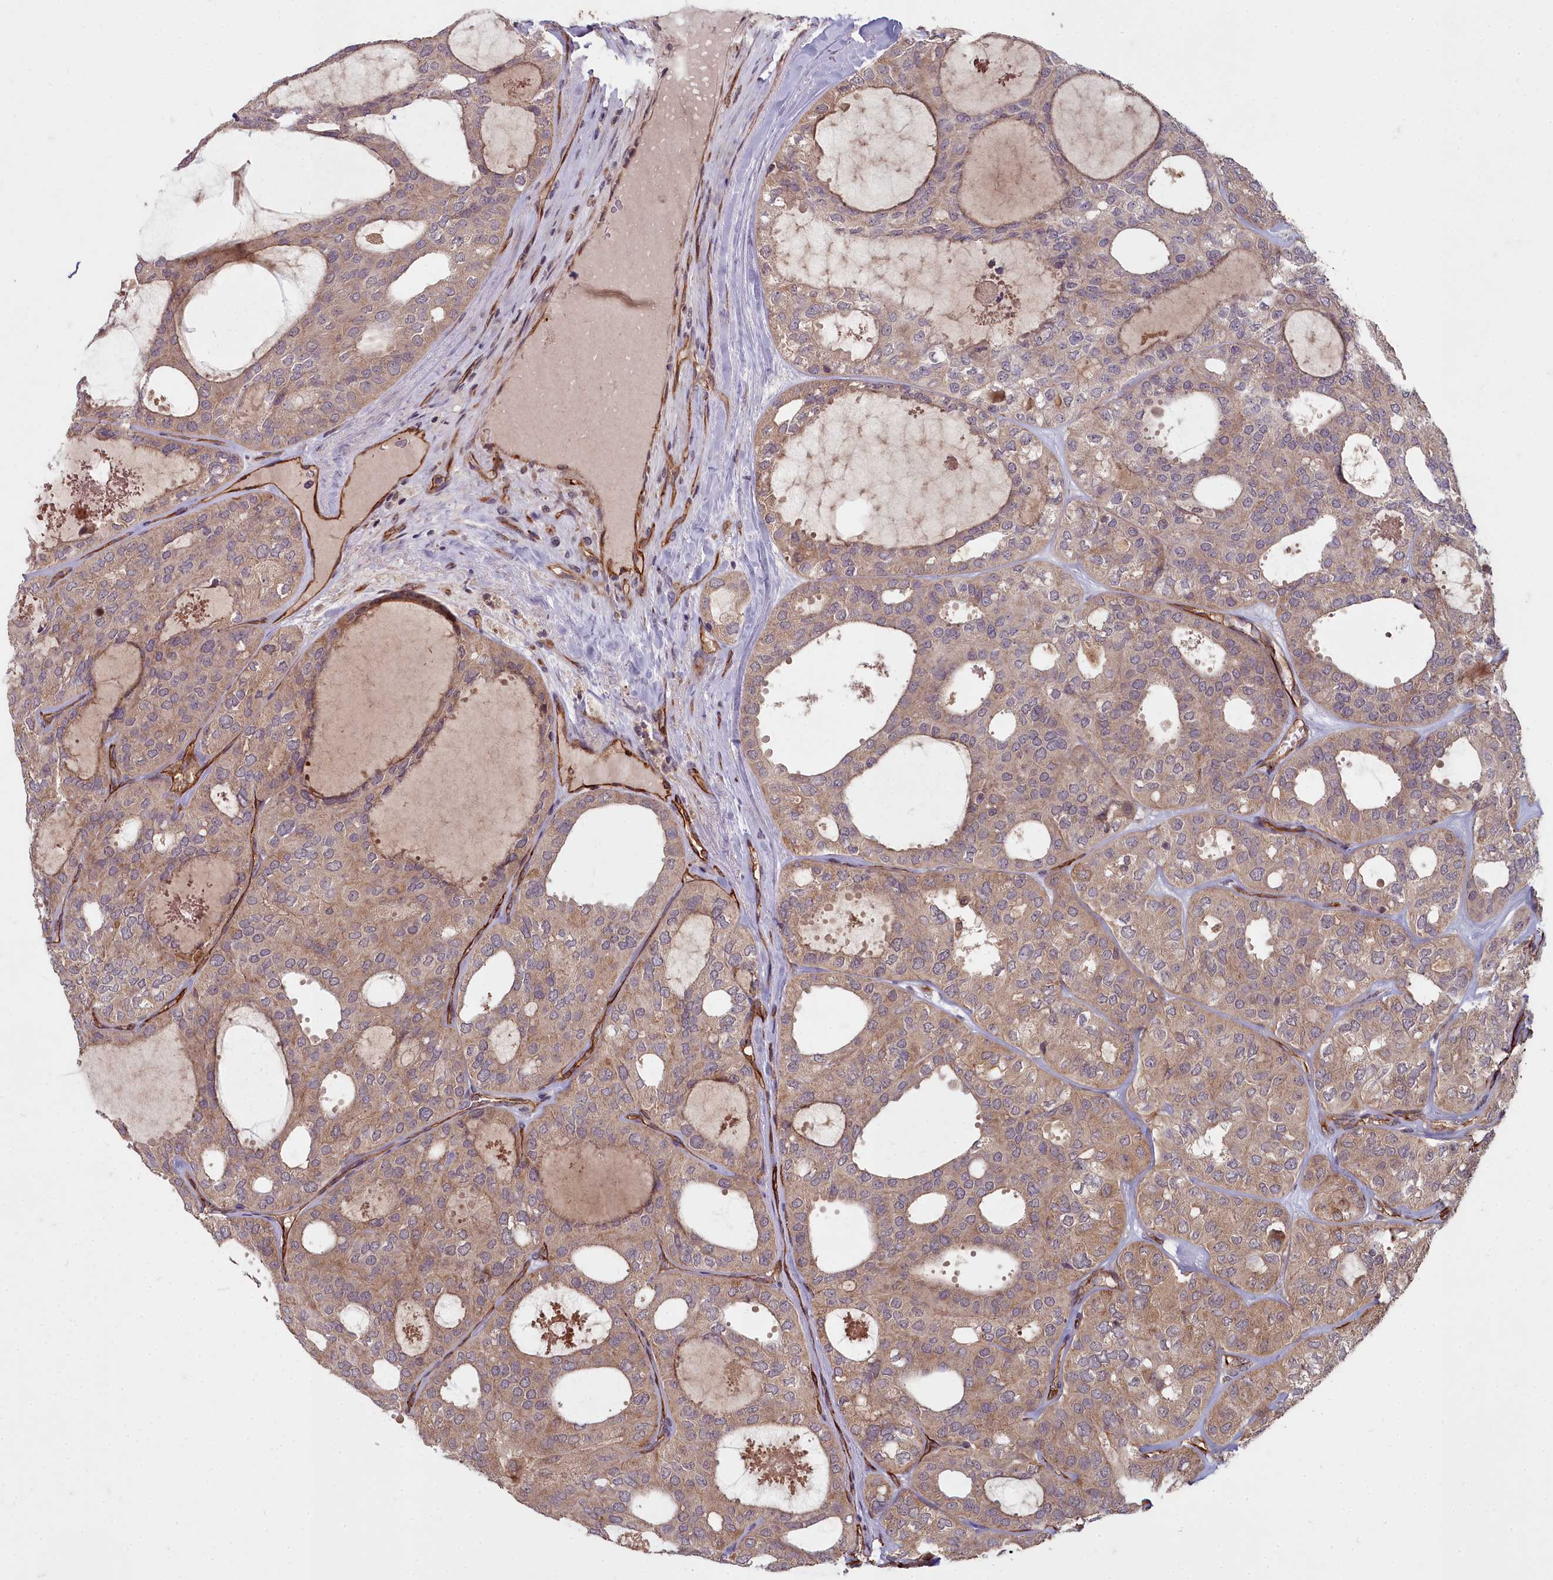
{"staining": {"intensity": "weak", "quantity": ">75%", "location": "cytoplasmic/membranous"}, "tissue": "thyroid cancer", "cell_type": "Tumor cells", "image_type": "cancer", "snomed": [{"axis": "morphology", "description": "Follicular adenoma carcinoma, NOS"}, {"axis": "topography", "description": "Thyroid gland"}], "caption": "A brown stain highlights weak cytoplasmic/membranous staining of a protein in human thyroid follicular adenoma carcinoma tumor cells.", "gene": "TSPYL4", "patient": {"sex": "male", "age": 75}}